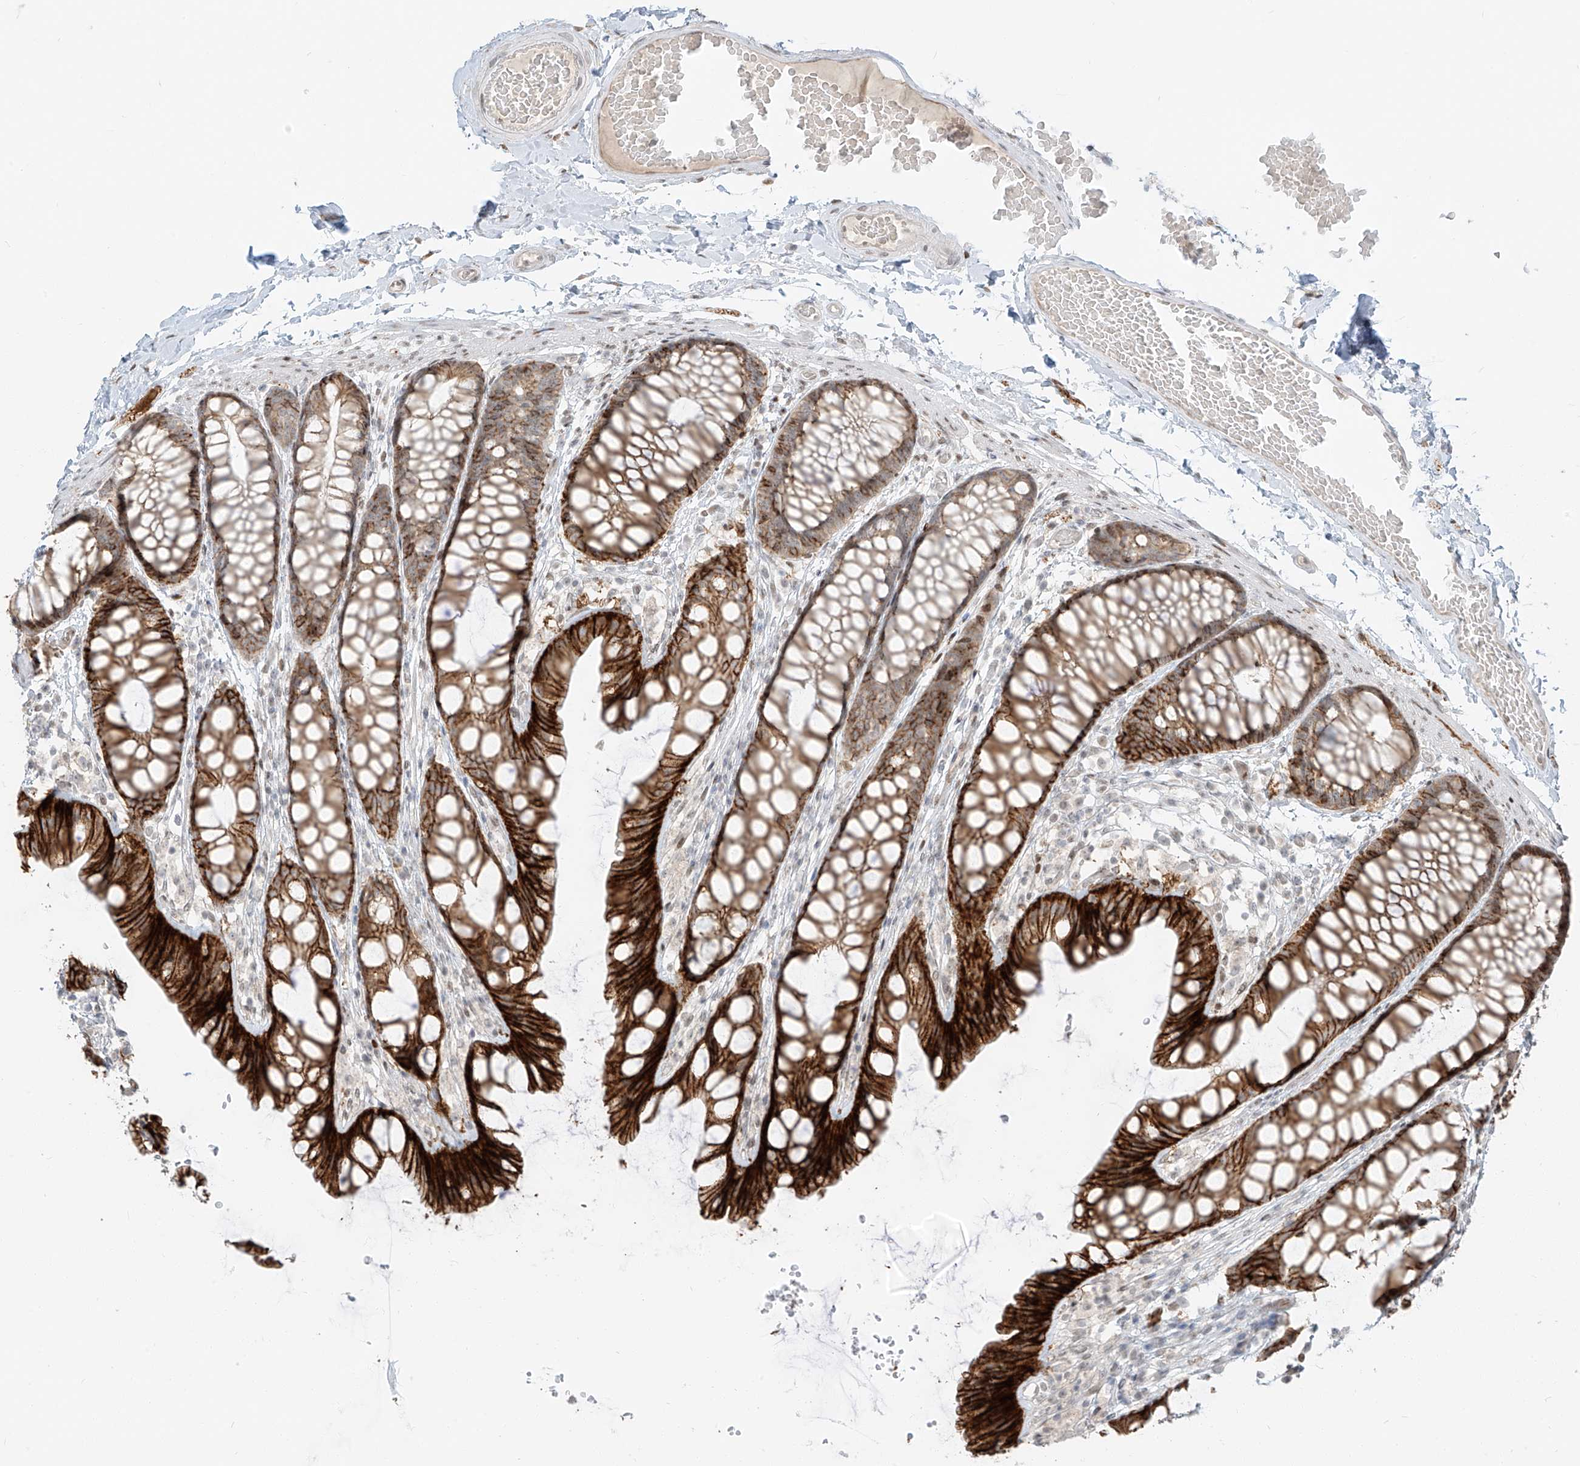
{"staining": {"intensity": "weak", "quantity": ">75%", "location": "cytoplasmic/membranous,nuclear"}, "tissue": "colon", "cell_type": "Endothelial cells", "image_type": "normal", "snomed": [{"axis": "morphology", "description": "Normal tissue, NOS"}, {"axis": "topography", "description": "Colon"}], "caption": "This is a micrograph of immunohistochemistry (IHC) staining of normal colon, which shows weak positivity in the cytoplasmic/membranous,nuclear of endothelial cells.", "gene": "ZNF774", "patient": {"sex": "male", "age": 47}}